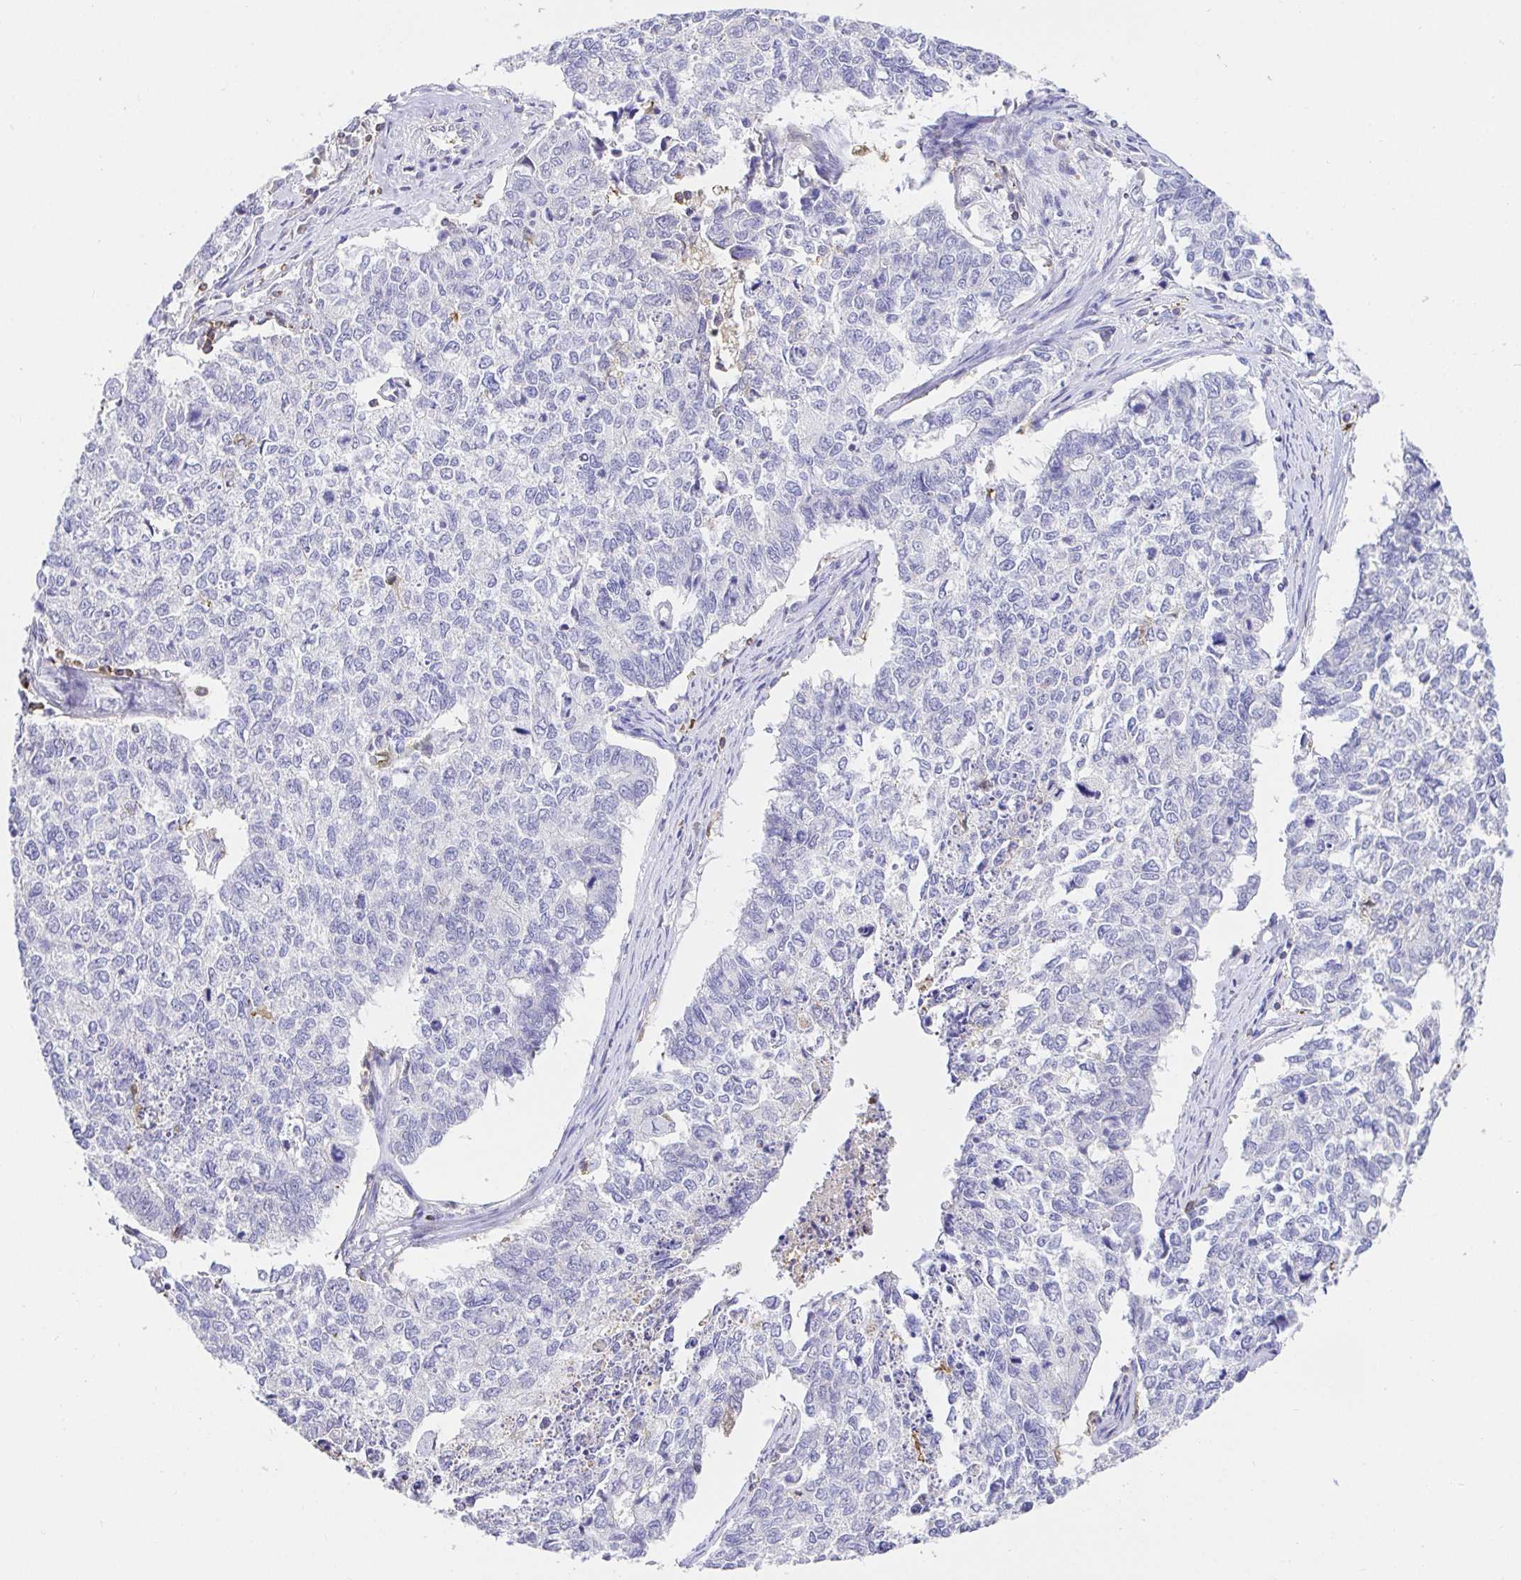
{"staining": {"intensity": "negative", "quantity": "none", "location": "none"}, "tissue": "cervical cancer", "cell_type": "Tumor cells", "image_type": "cancer", "snomed": [{"axis": "morphology", "description": "Adenocarcinoma, NOS"}, {"axis": "topography", "description": "Cervix"}], "caption": "Micrograph shows no significant protein positivity in tumor cells of cervical cancer (adenocarcinoma).", "gene": "SKAP1", "patient": {"sex": "female", "age": 63}}